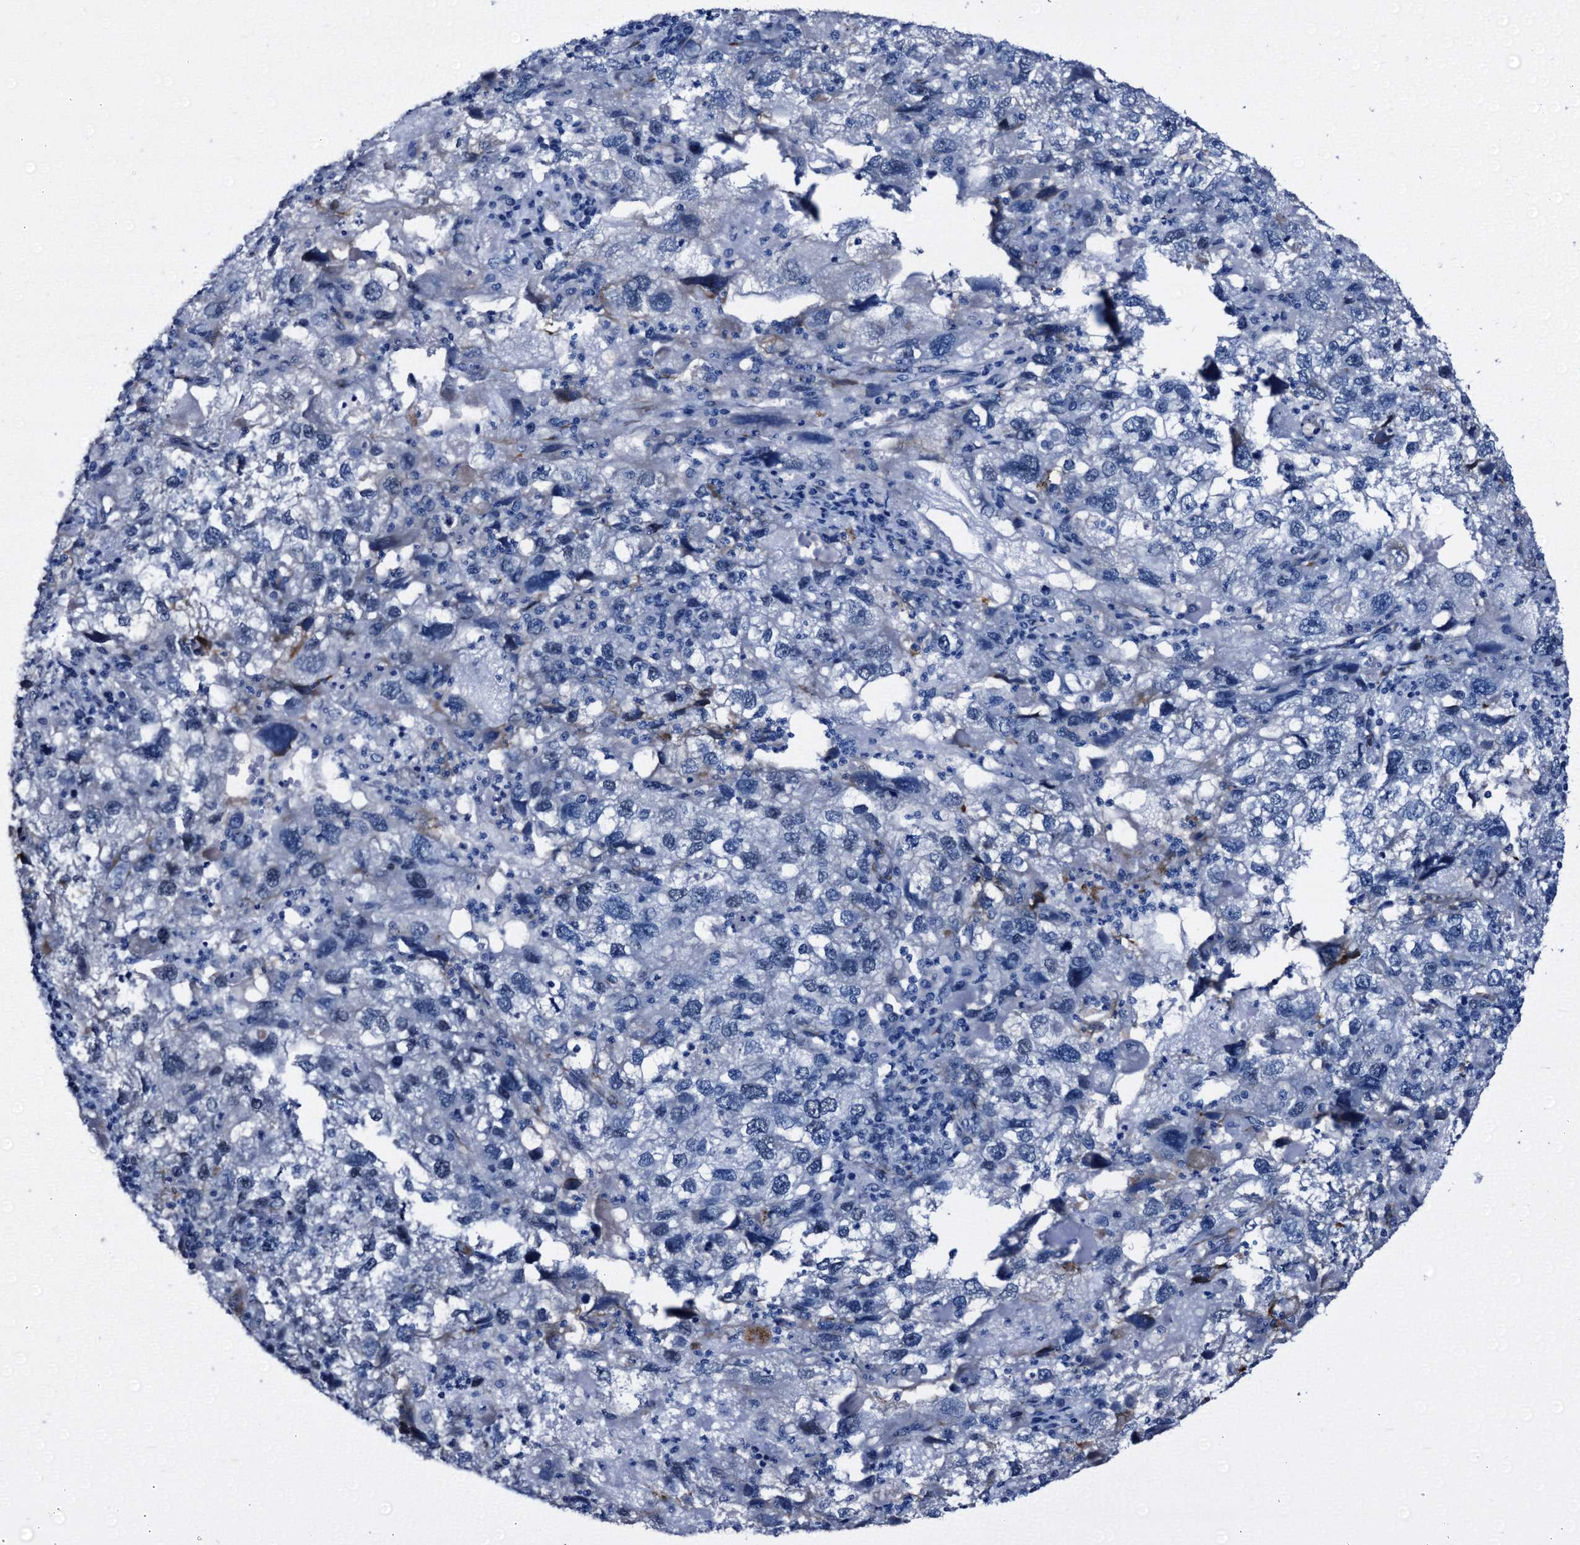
{"staining": {"intensity": "negative", "quantity": "none", "location": "none"}, "tissue": "endometrial cancer", "cell_type": "Tumor cells", "image_type": "cancer", "snomed": [{"axis": "morphology", "description": "Adenocarcinoma, NOS"}, {"axis": "topography", "description": "Endometrium"}], "caption": "IHC photomicrograph of neoplastic tissue: human endometrial cancer (adenocarcinoma) stained with DAB displays no significant protein expression in tumor cells.", "gene": "EMG1", "patient": {"sex": "female", "age": 49}}